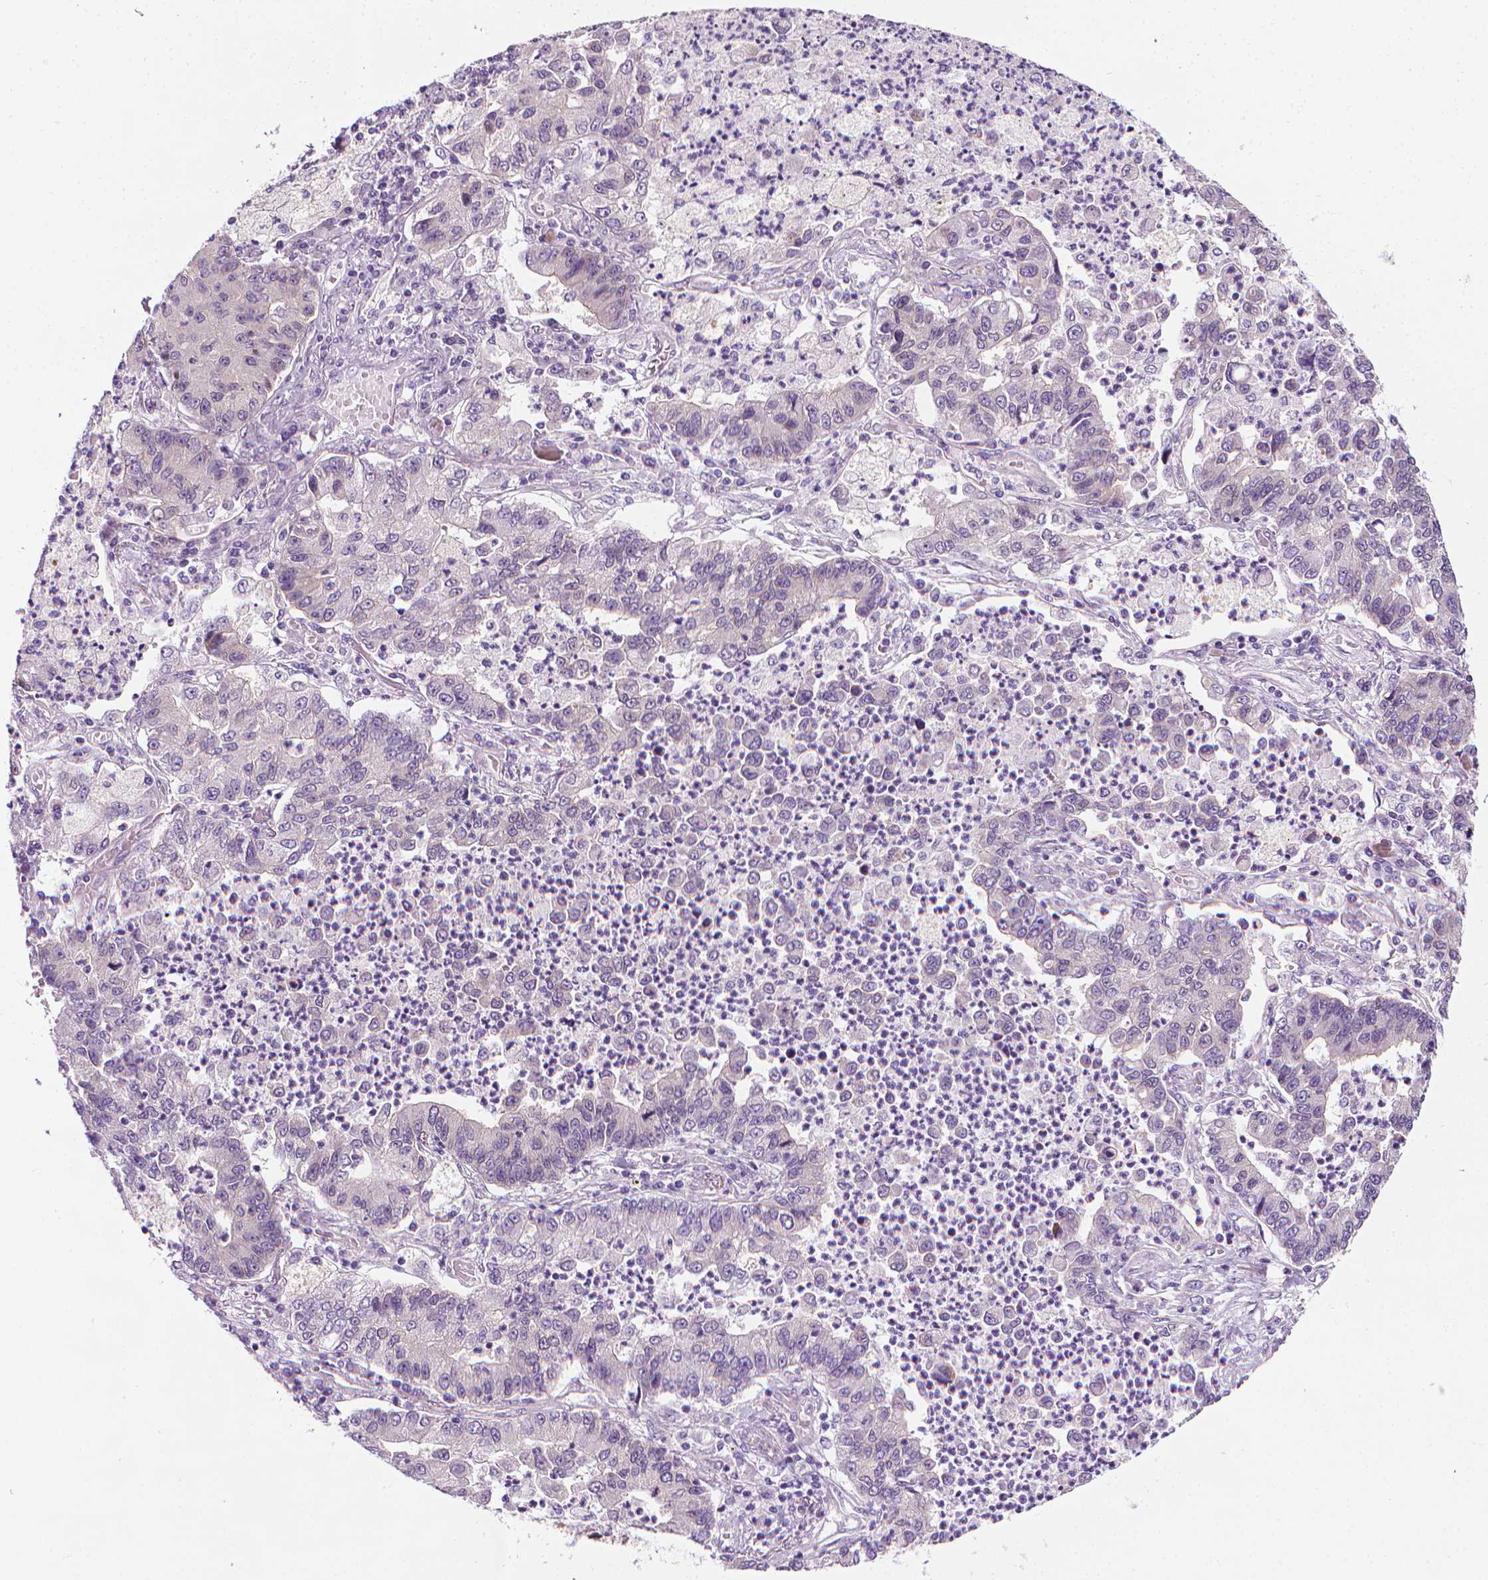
{"staining": {"intensity": "negative", "quantity": "none", "location": "none"}, "tissue": "lung cancer", "cell_type": "Tumor cells", "image_type": "cancer", "snomed": [{"axis": "morphology", "description": "Adenocarcinoma, NOS"}, {"axis": "topography", "description": "Lung"}], "caption": "The IHC photomicrograph has no significant staining in tumor cells of lung cancer tissue.", "gene": "MCOLN3", "patient": {"sex": "female", "age": 57}}